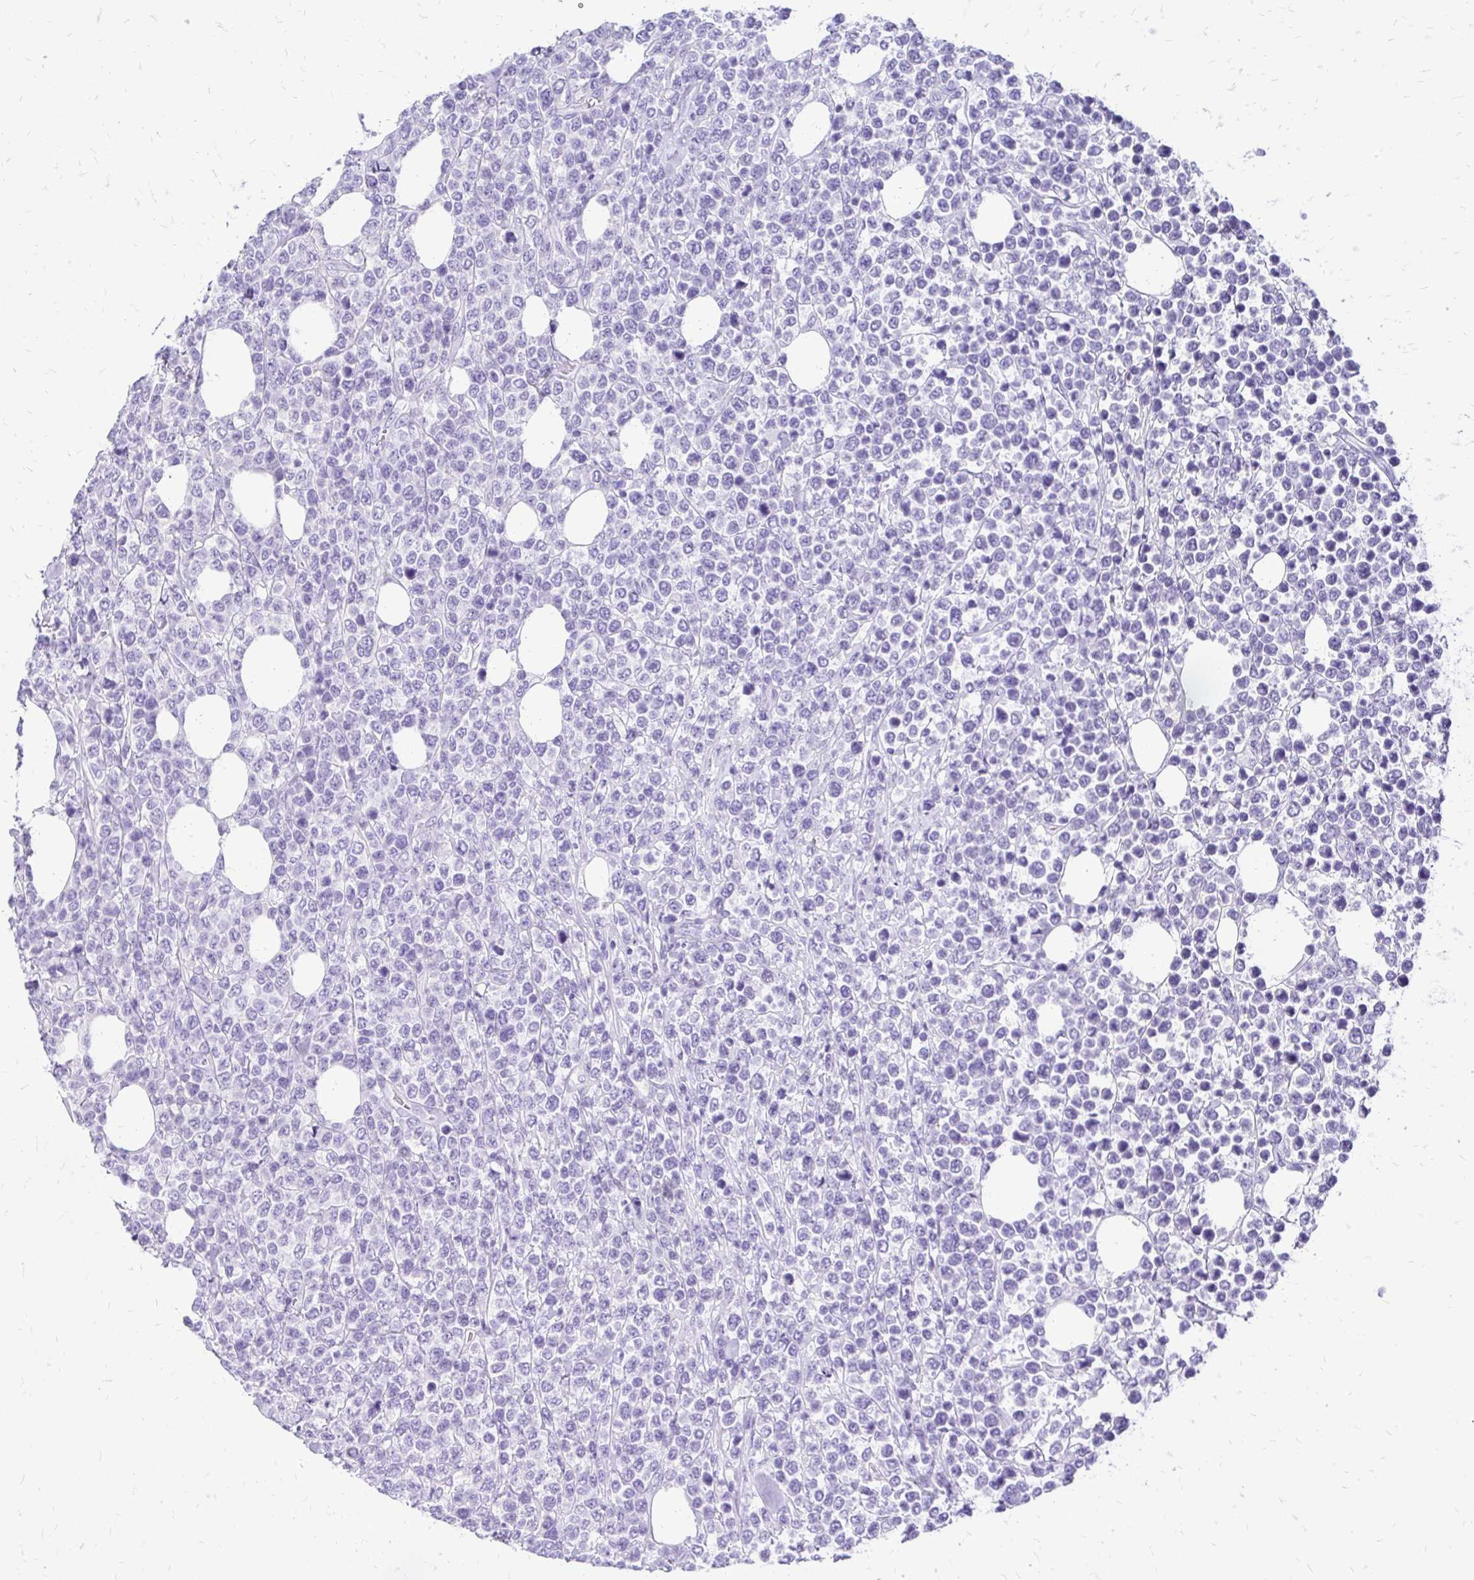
{"staining": {"intensity": "negative", "quantity": "none", "location": "none"}, "tissue": "lymphoma", "cell_type": "Tumor cells", "image_type": "cancer", "snomed": [{"axis": "morphology", "description": "Malignant lymphoma, non-Hodgkin's type, High grade"}, {"axis": "topography", "description": "Soft tissue"}], "caption": "DAB immunohistochemical staining of lymphoma reveals no significant expression in tumor cells. The staining is performed using DAB brown chromogen with nuclei counter-stained in using hematoxylin.", "gene": "SLC32A1", "patient": {"sex": "female", "age": 56}}